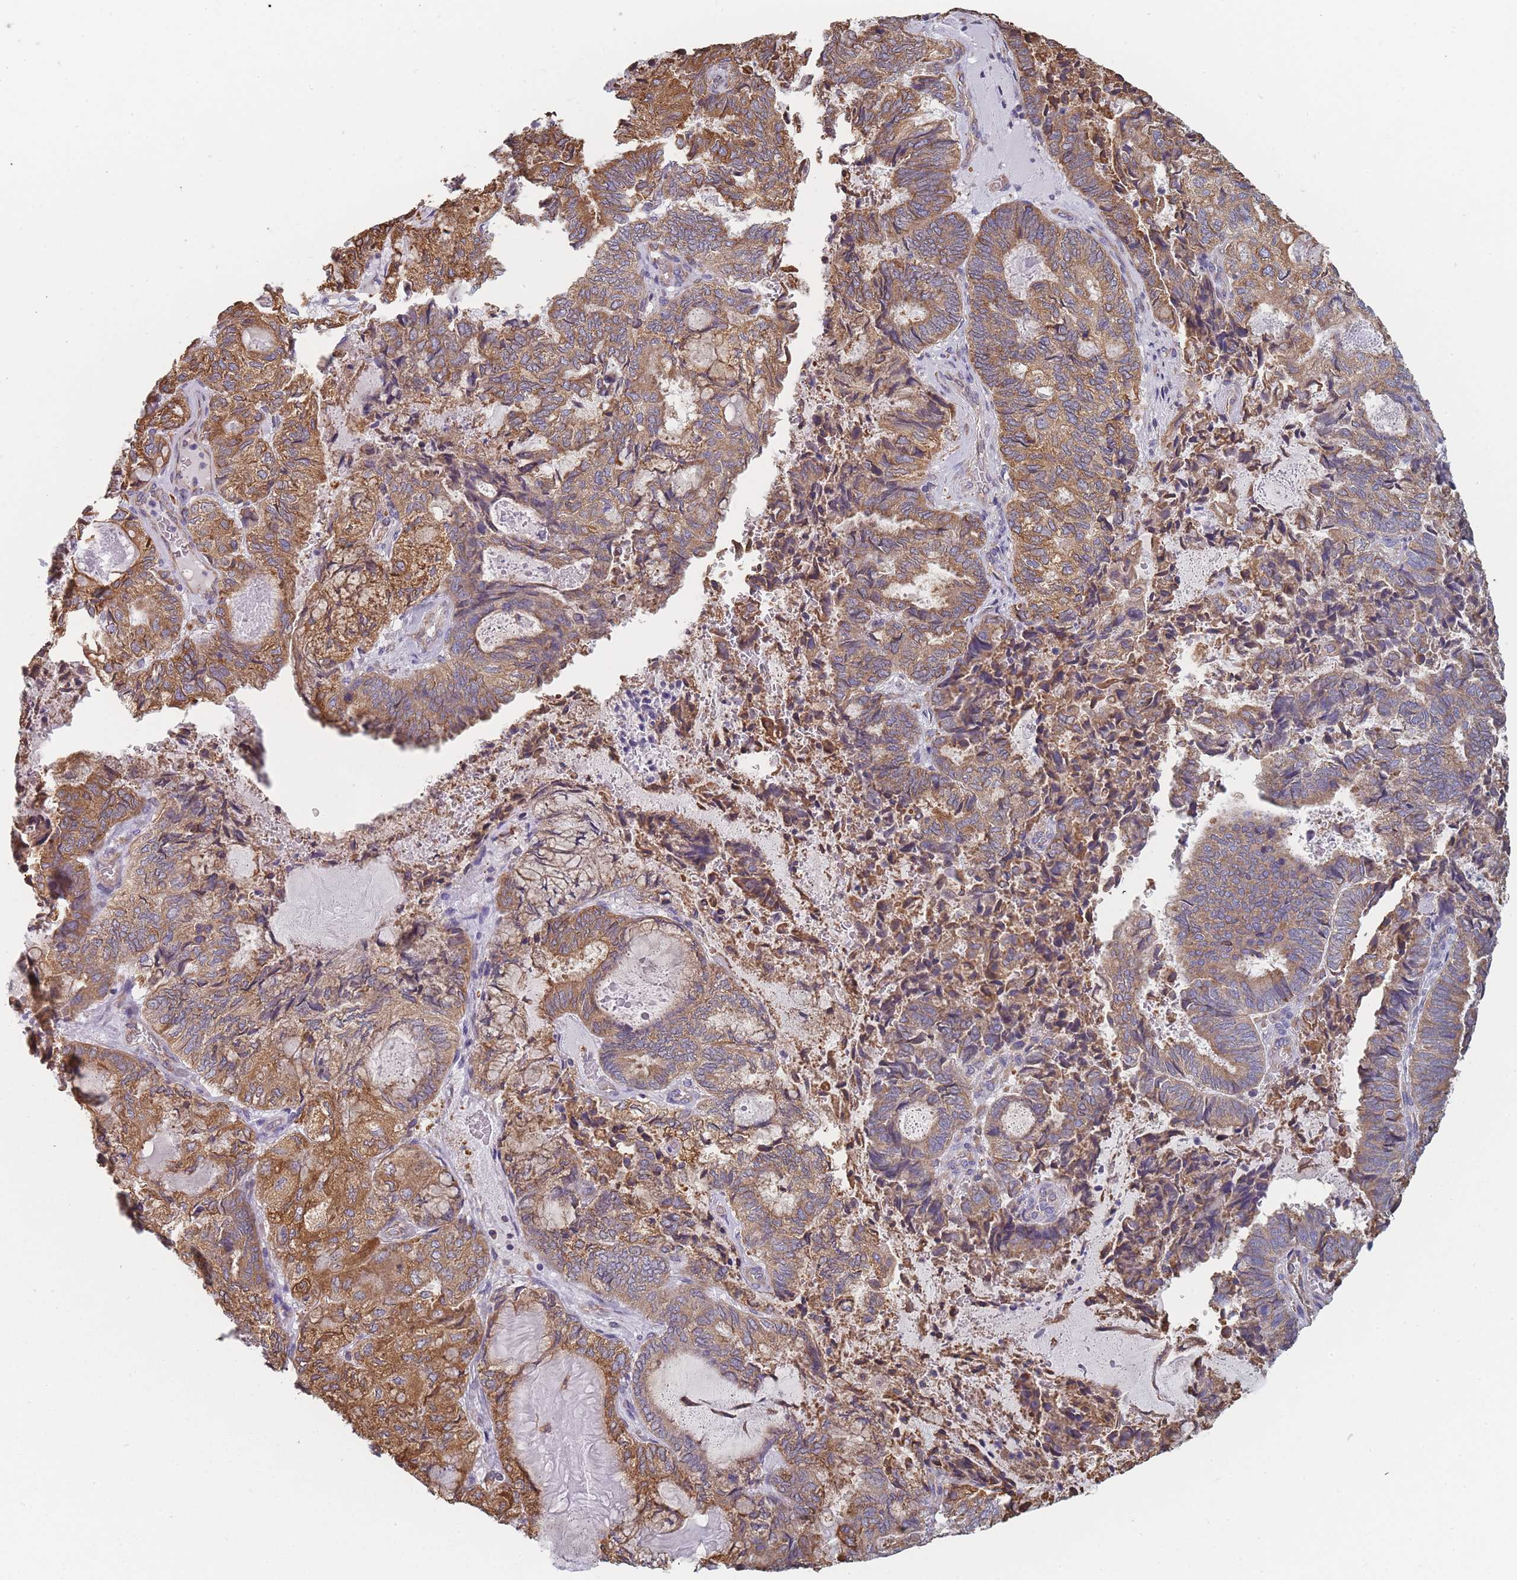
{"staining": {"intensity": "moderate", "quantity": ">75%", "location": "cytoplasmic/membranous"}, "tissue": "endometrial cancer", "cell_type": "Tumor cells", "image_type": "cancer", "snomed": [{"axis": "morphology", "description": "Adenocarcinoma, NOS"}, {"axis": "topography", "description": "Endometrium"}], "caption": "Immunohistochemical staining of endometrial adenocarcinoma demonstrates moderate cytoplasmic/membranous protein staining in about >75% of tumor cells.", "gene": "OR7C2", "patient": {"sex": "female", "age": 80}}